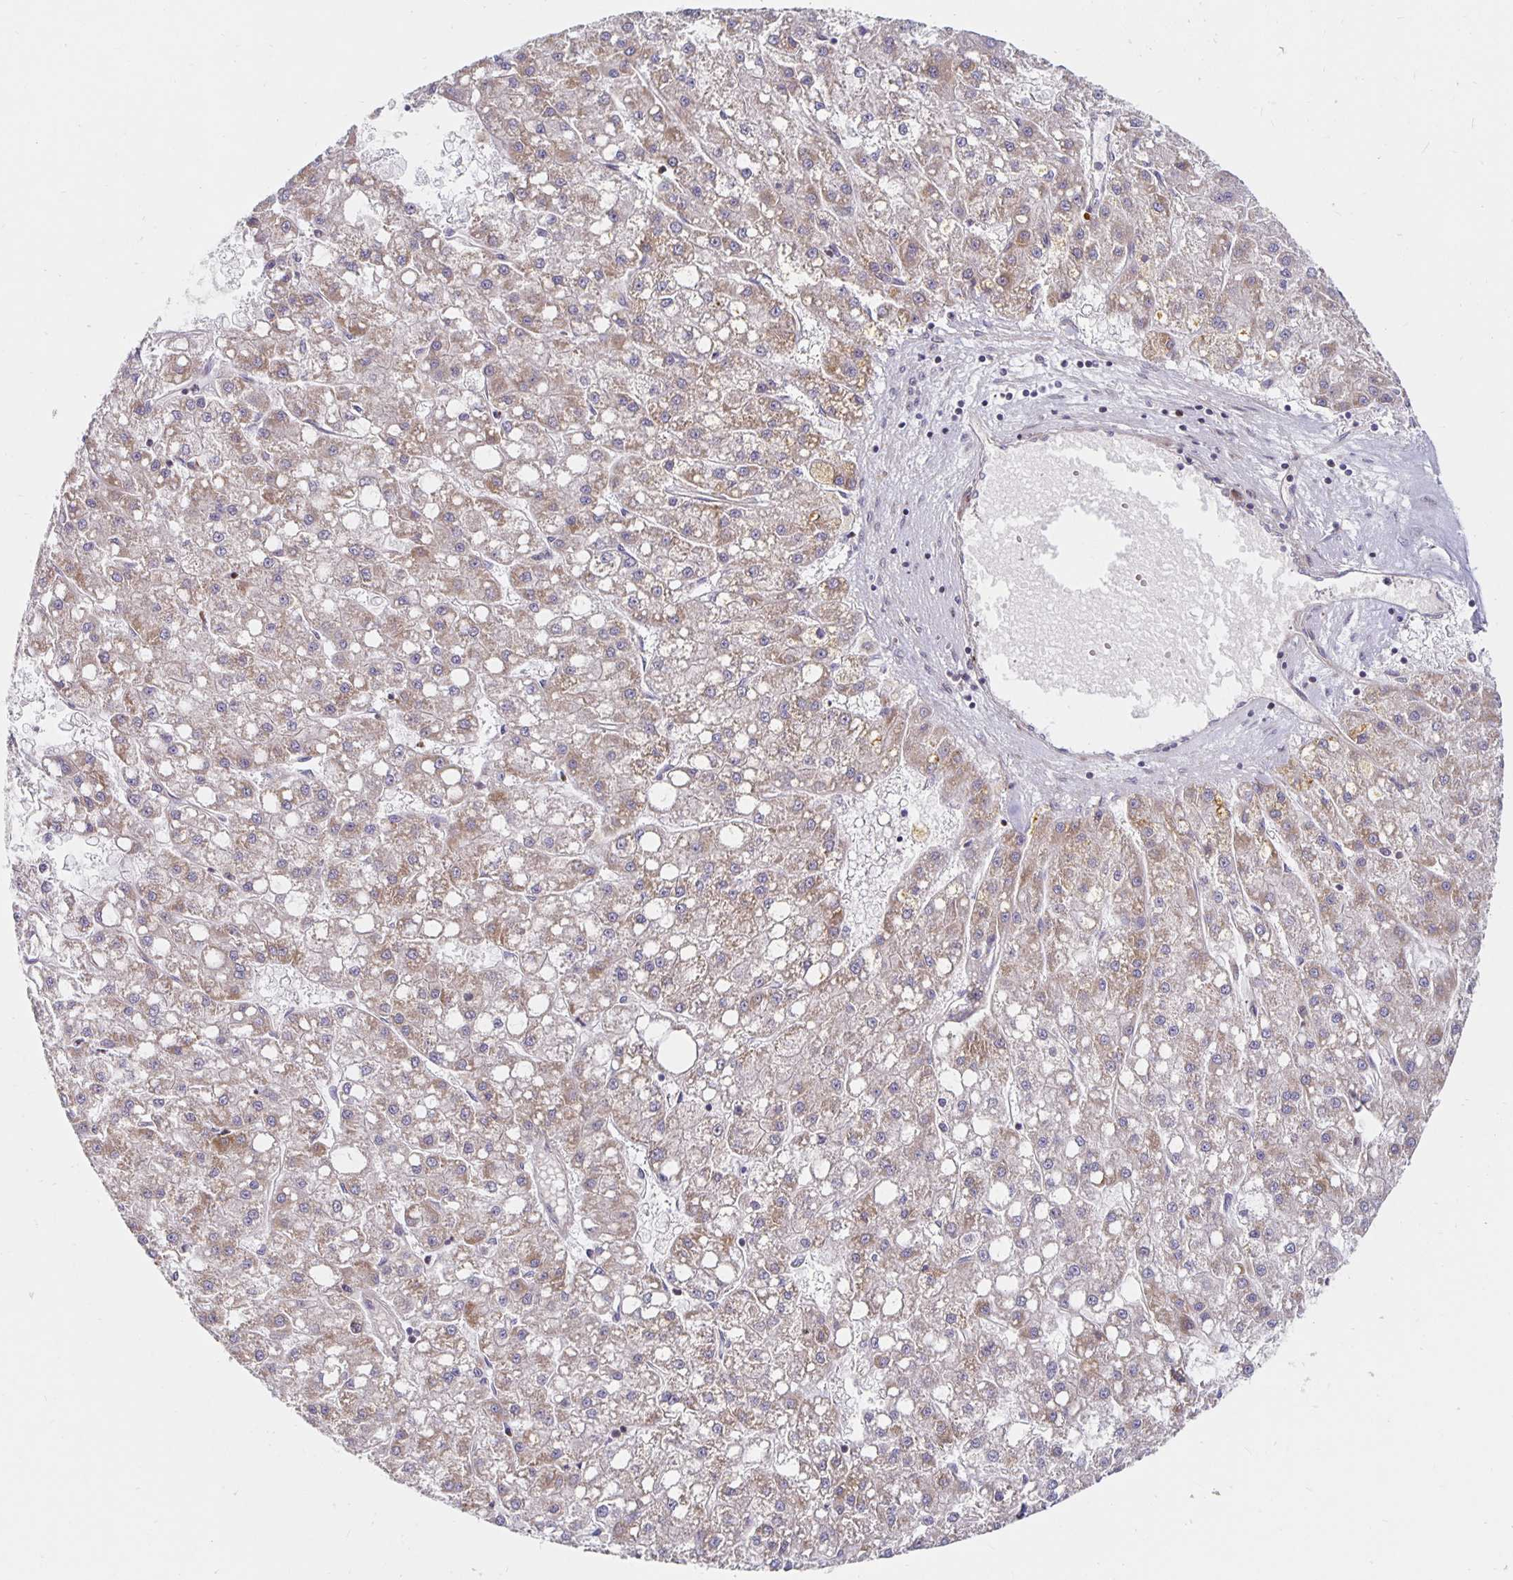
{"staining": {"intensity": "weak", "quantity": "25%-75%", "location": "cytoplasmic/membranous"}, "tissue": "liver cancer", "cell_type": "Tumor cells", "image_type": "cancer", "snomed": [{"axis": "morphology", "description": "Carcinoma, Hepatocellular, NOS"}, {"axis": "topography", "description": "Liver"}], "caption": "Immunohistochemistry micrograph of neoplastic tissue: human liver hepatocellular carcinoma stained using immunohistochemistry displays low levels of weak protein expression localized specifically in the cytoplasmic/membranous of tumor cells, appearing as a cytoplasmic/membranous brown color.", "gene": "MRPL28", "patient": {"sex": "male", "age": 67}}